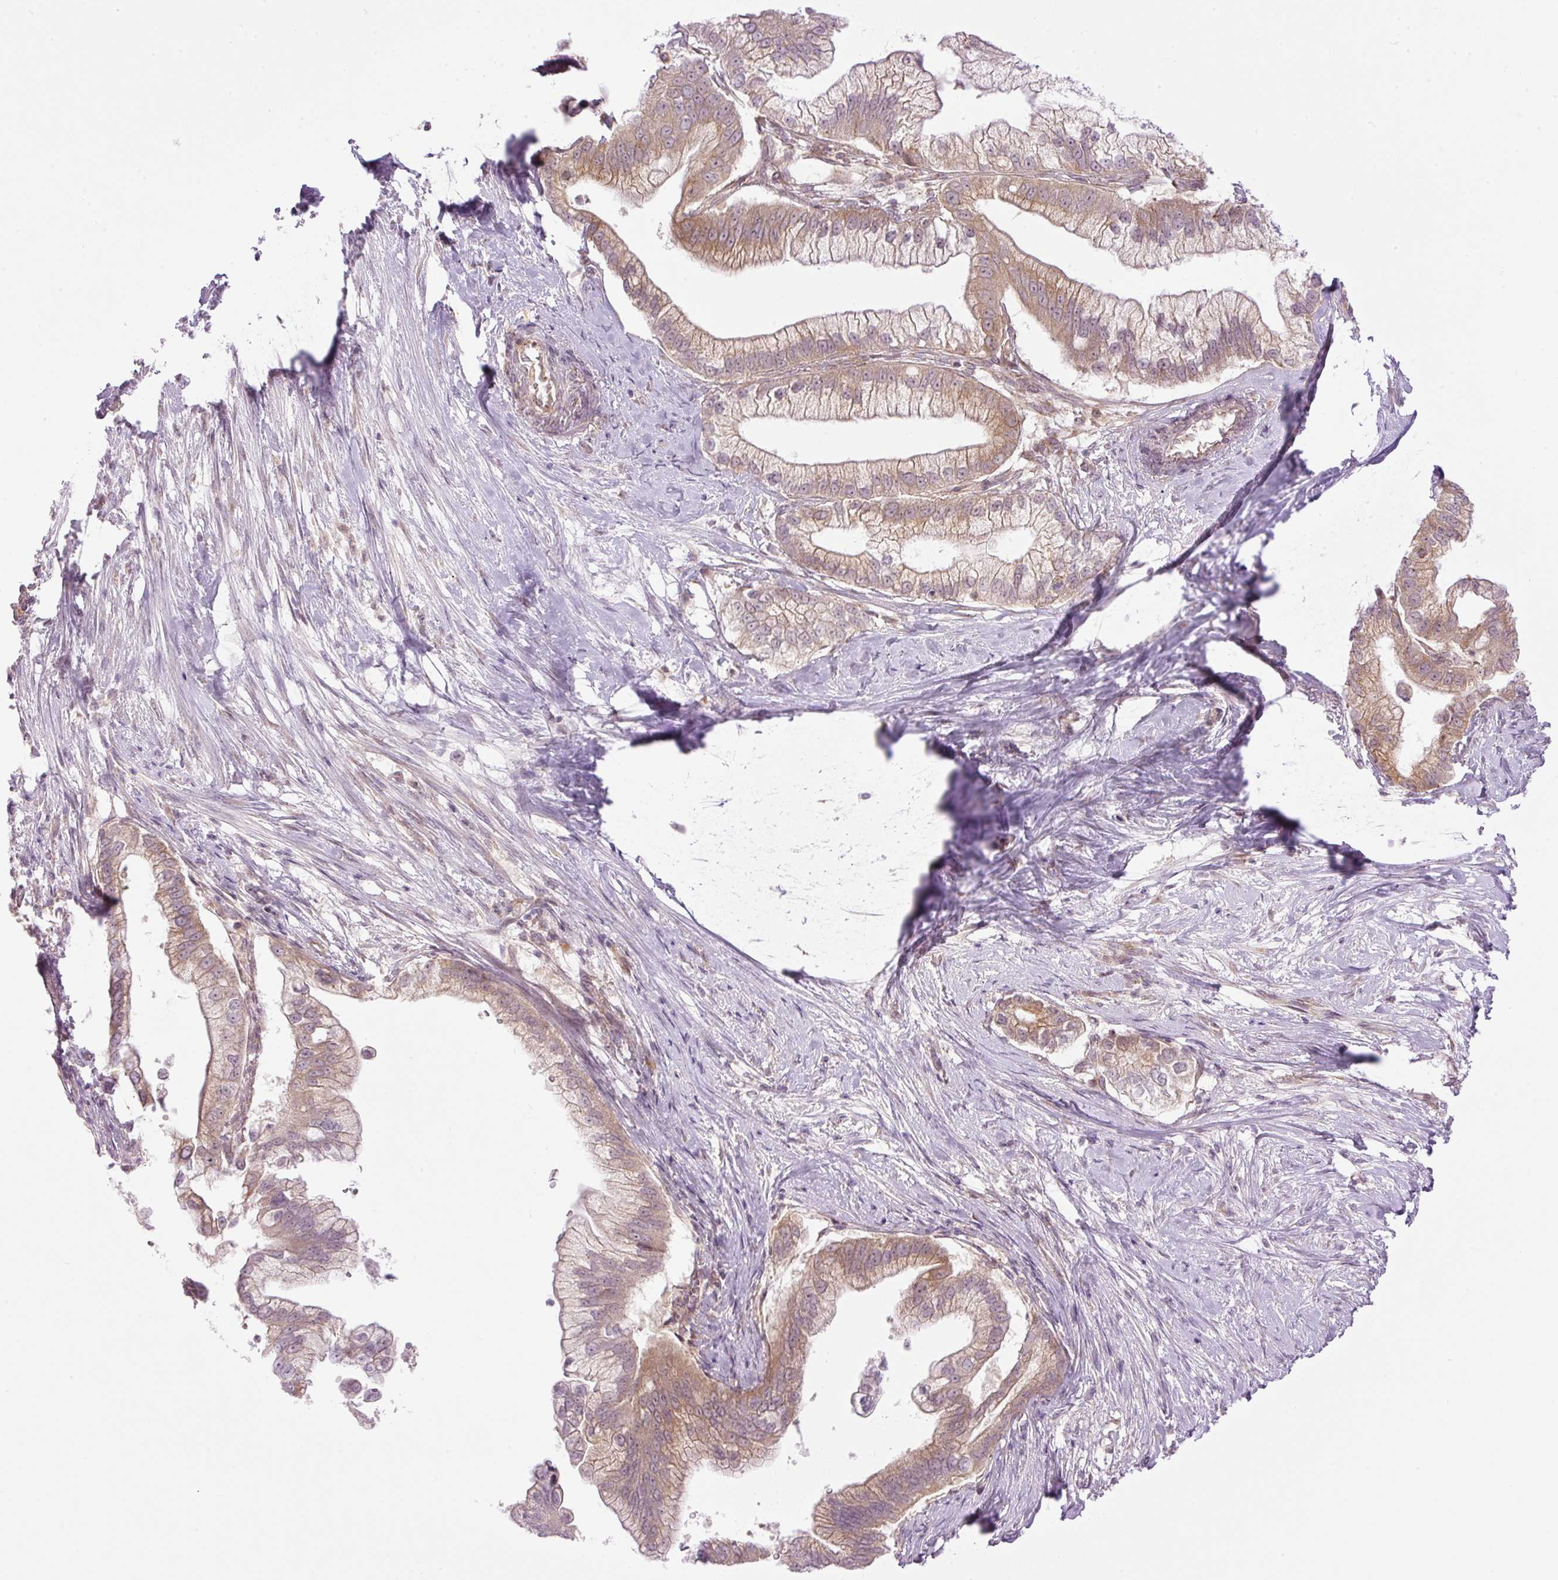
{"staining": {"intensity": "moderate", "quantity": ">75%", "location": "cytoplasmic/membranous"}, "tissue": "pancreatic cancer", "cell_type": "Tumor cells", "image_type": "cancer", "snomed": [{"axis": "morphology", "description": "Adenocarcinoma, NOS"}, {"axis": "topography", "description": "Pancreas"}], "caption": "Immunohistochemistry staining of pancreatic cancer (adenocarcinoma), which reveals medium levels of moderate cytoplasmic/membranous positivity in about >75% of tumor cells indicating moderate cytoplasmic/membranous protein expression. The staining was performed using DAB (3,3'-diaminobenzidine) (brown) for protein detection and nuclei were counterstained in hematoxylin (blue).", "gene": "MZT2B", "patient": {"sex": "male", "age": 70}}